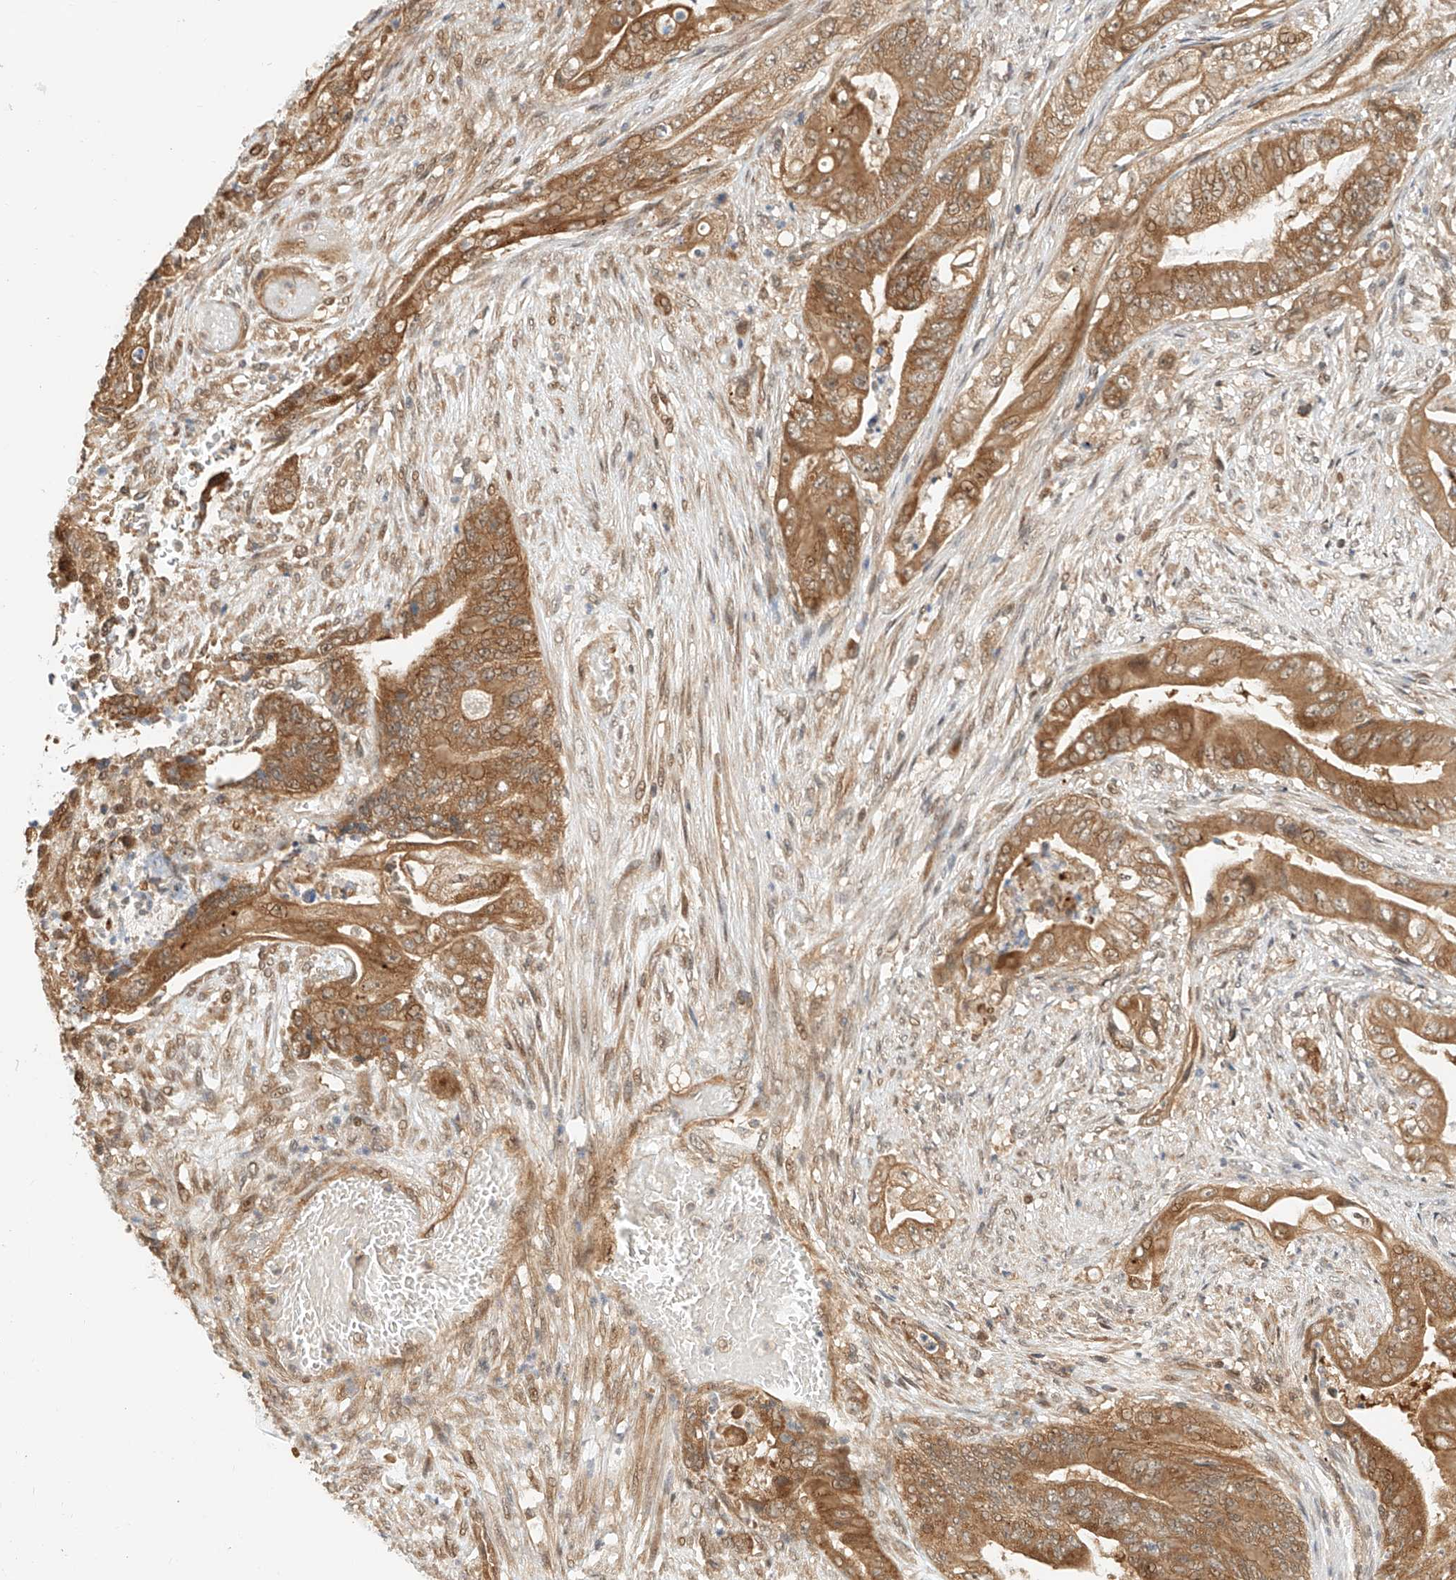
{"staining": {"intensity": "moderate", "quantity": ">75%", "location": "cytoplasmic/membranous"}, "tissue": "stomach cancer", "cell_type": "Tumor cells", "image_type": "cancer", "snomed": [{"axis": "morphology", "description": "Adenocarcinoma, NOS"}, {"axis": "topography", "description": "Stomach"}], "caption": "Stomach cancer tissue exhibits moderate cytoplasmic/membranous staining in approximately >75% of tumor cells", "gene": "EIF4H", "patient": {"sex": "female", "age": 73}}